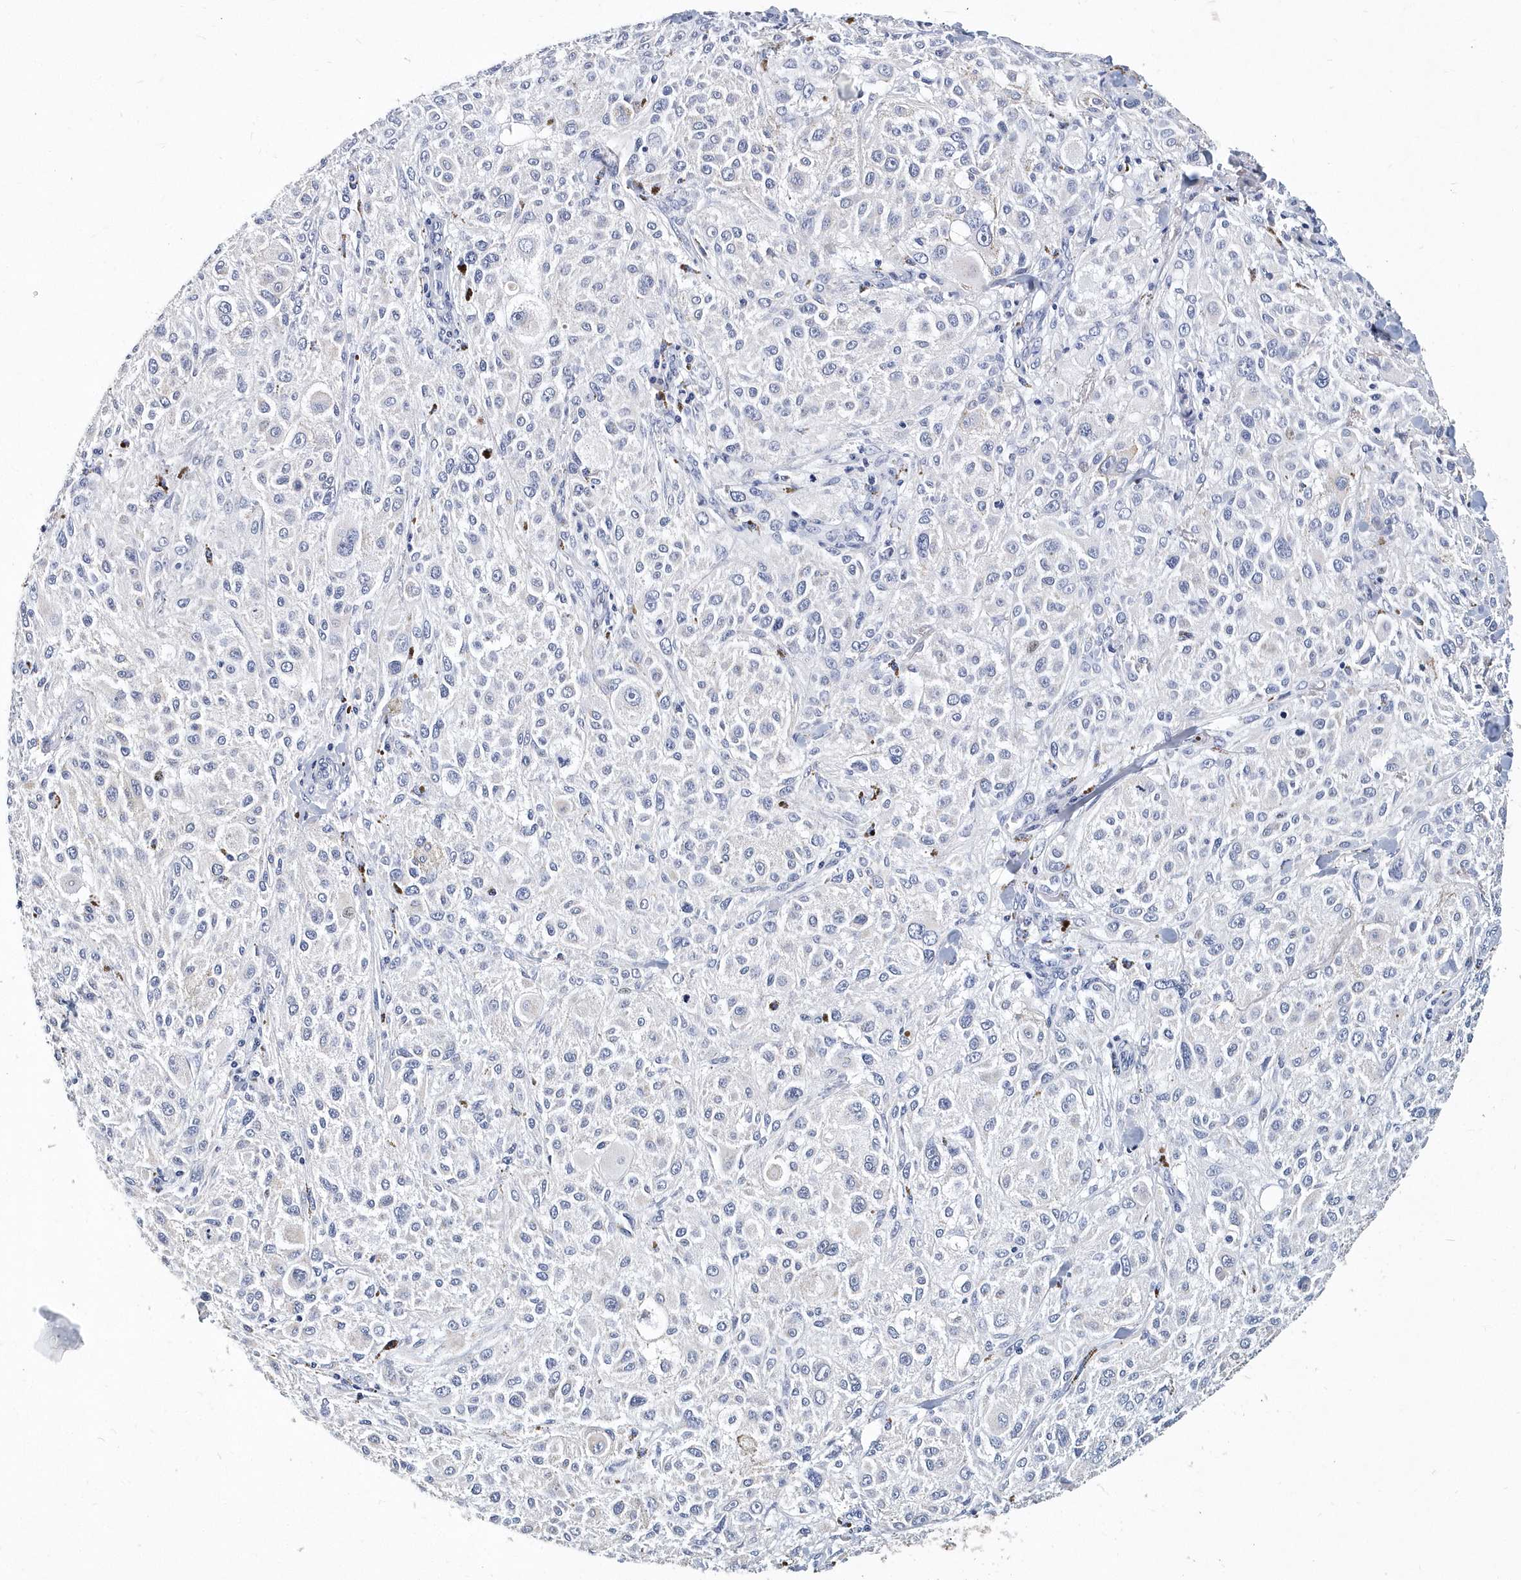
{"staining": {"intensity": "negative", "quantity": "none", "location": "none"}, "tissue": "melanoma", "cell_type": "Tumor cells", "image_type": "cancer", "snomed": [{"axis": "morphology", "description": "Necrosis, NOS"}, {"axis": "morphology", "description": "Malignant melanoma, NOS"}, {"axis": "topography", "description": "Skin"}], "caption": "DAB immunohistochemical staining of melanoma exhibits no significant staining in tumor cells.", "gene": "ITGA2B", "patient": {"sex": "female", "age": 87}}